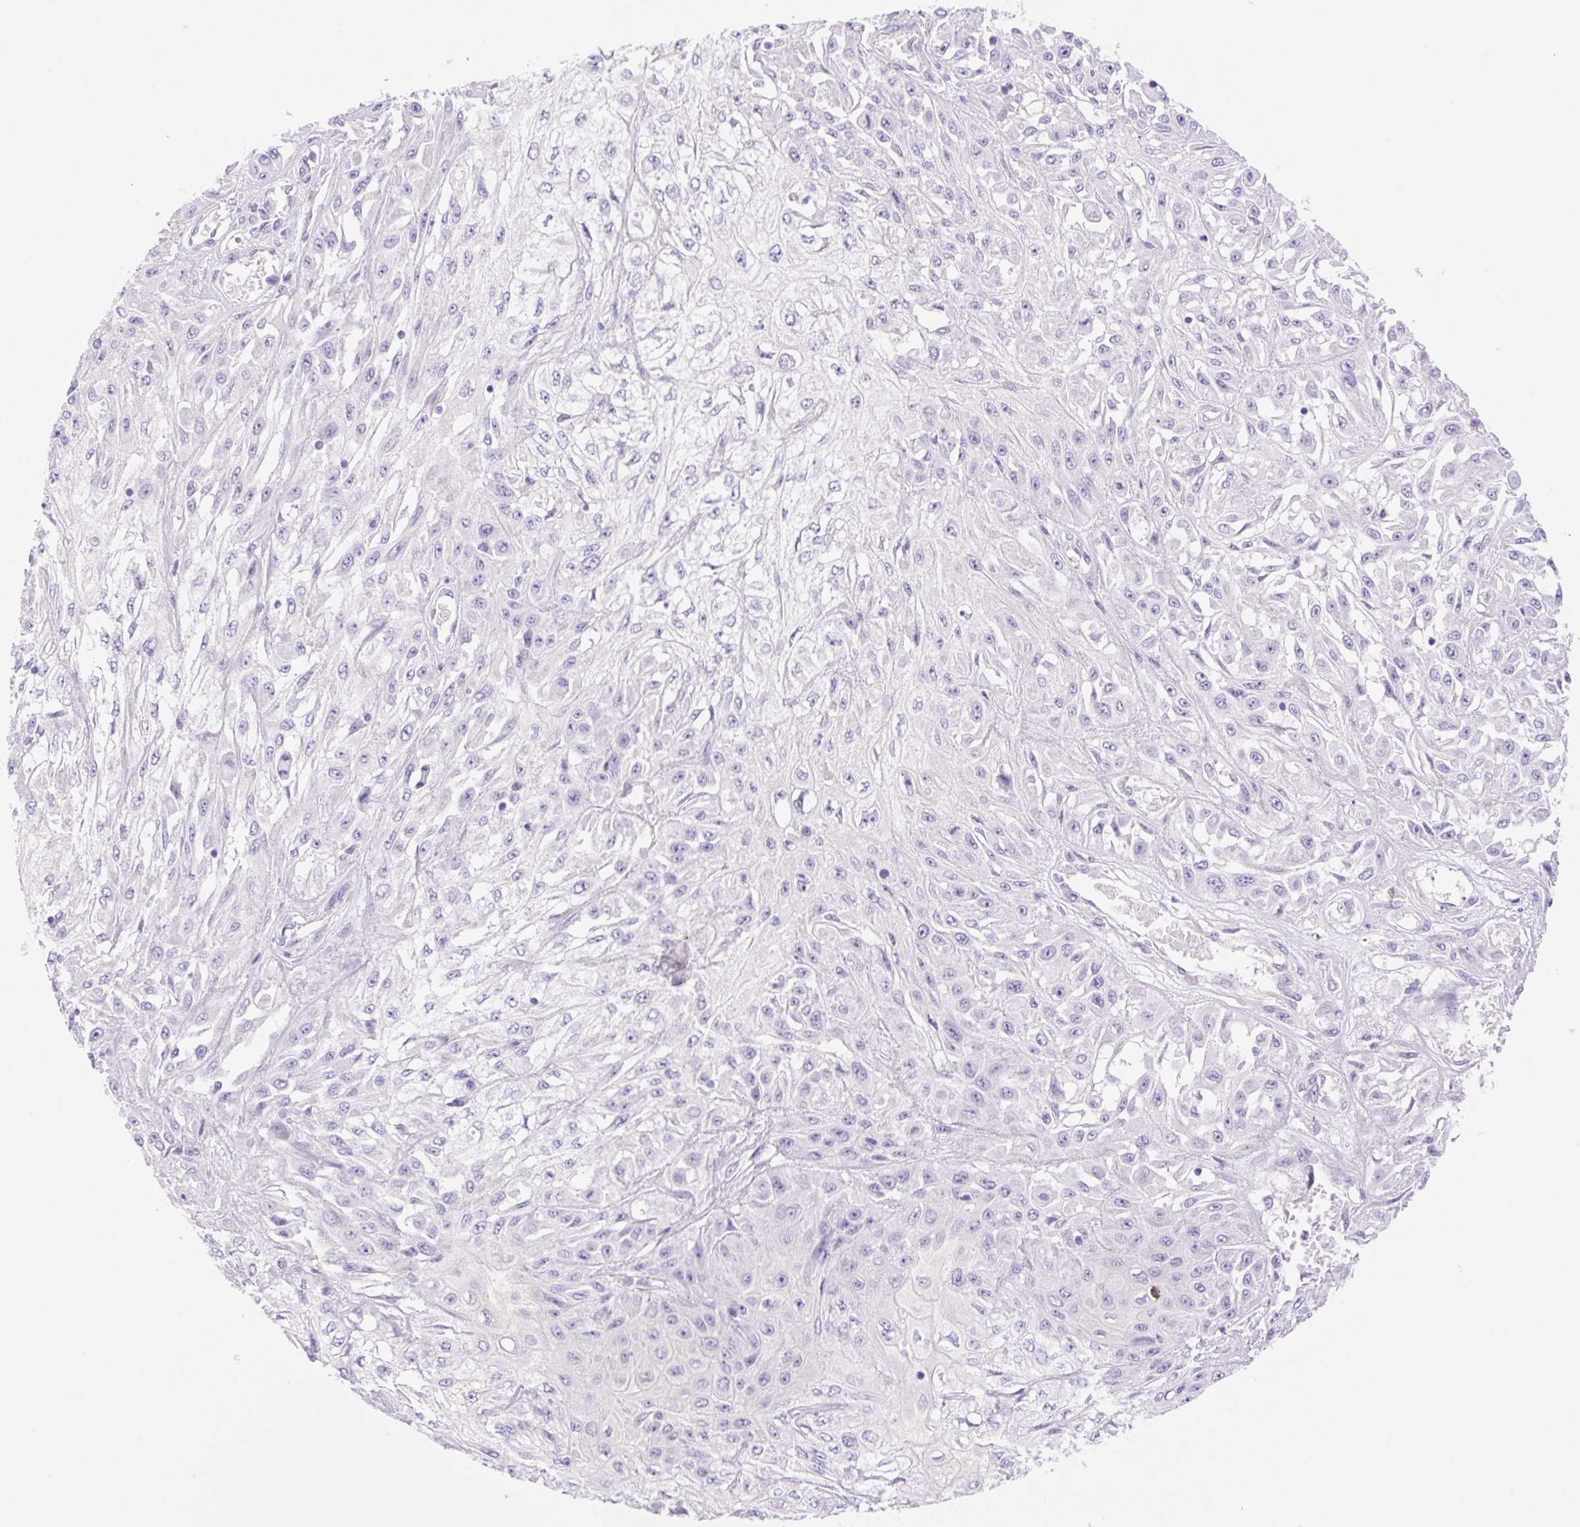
{"staining": {"intensity": "negative", "quantity": "none", "location": "none"}, "tissue": "skin cancer", "cell_type": "Tumor cells", "image_type": "cancer", "snomed": [{"axis": "morphology", "description": "Squamous cell carcinoma, NOS"}, {"axis": "morphology", "description": "Squamous cell carcinoma, metastatic, NOS"}, {"axis": "topography", "description": "Skin"}, {"axis": "topography", "description": "Lymph node"}], "caption": "Tumor cells are negative for protein expression in human squamous cell carcinoma (skin). (Stains: DAB (3,3'-diaminobenzidine) immunohistochemistry with hematoxylin counter stain, Microscopy: brightfield microscopy at high magnification).", "gene": "DENND5A", "patient": {"sex": "male", "age": 75}}